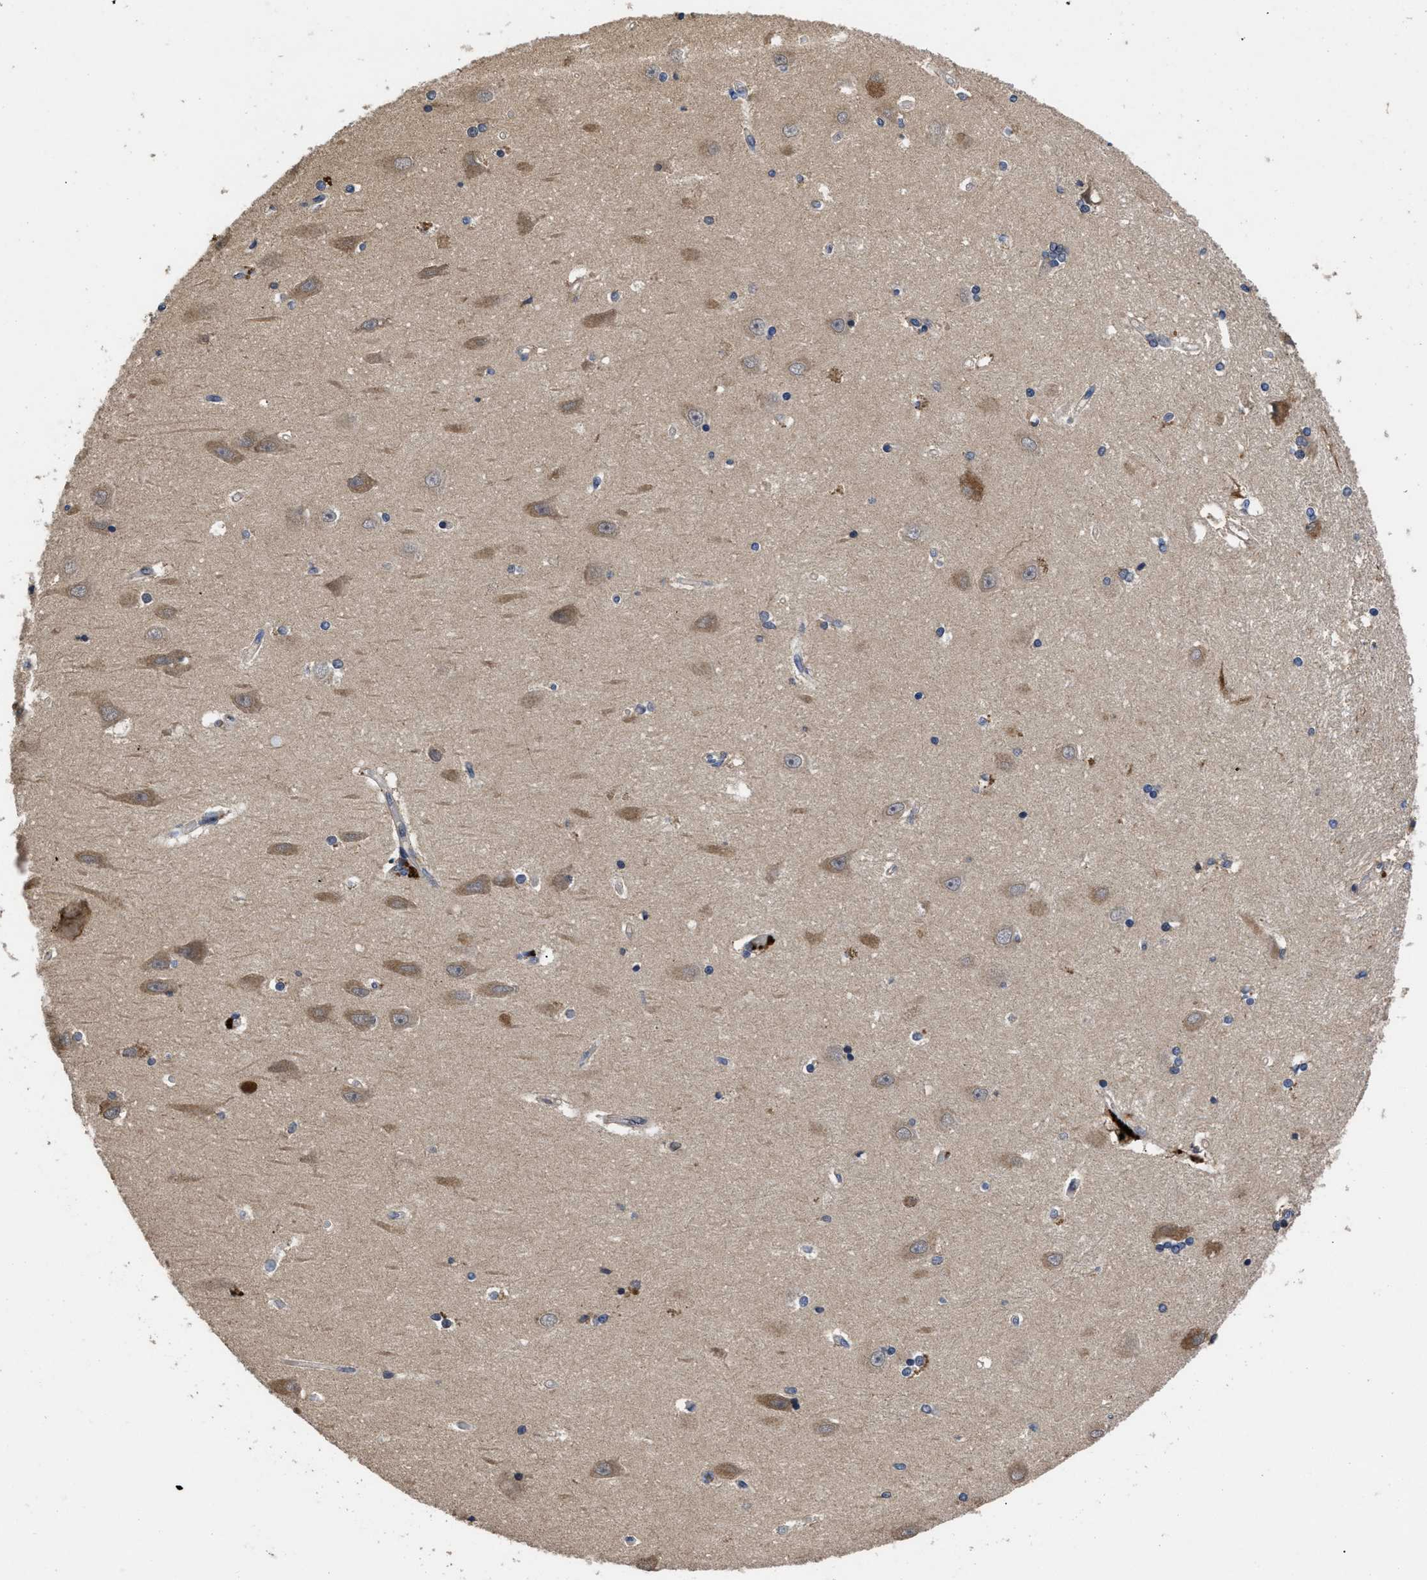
{"staining": {"intensity": "weak", "quantity": "25%-75%", "location": "cytoplasmic/membranous"}, "tissue": "hippocampus", "cell_type": "Glial cells", "image_type": "normal", "snomed": [{"axis": "morphology", "description": "Normal tissue, NOS"}, {"axis": "topography", "description": "Hippocampus"}], "caption": "Brown immunohistochemical staining in unremarkable hippocampus reveals weak cytoplasmic/membranous staining in about 25%-75% of glial cells. (brown staining indicates protein expression, while blue staining denotes nuclei).", "gene": "LRRC3", "patient": {"sex": "male", "age": 45}}